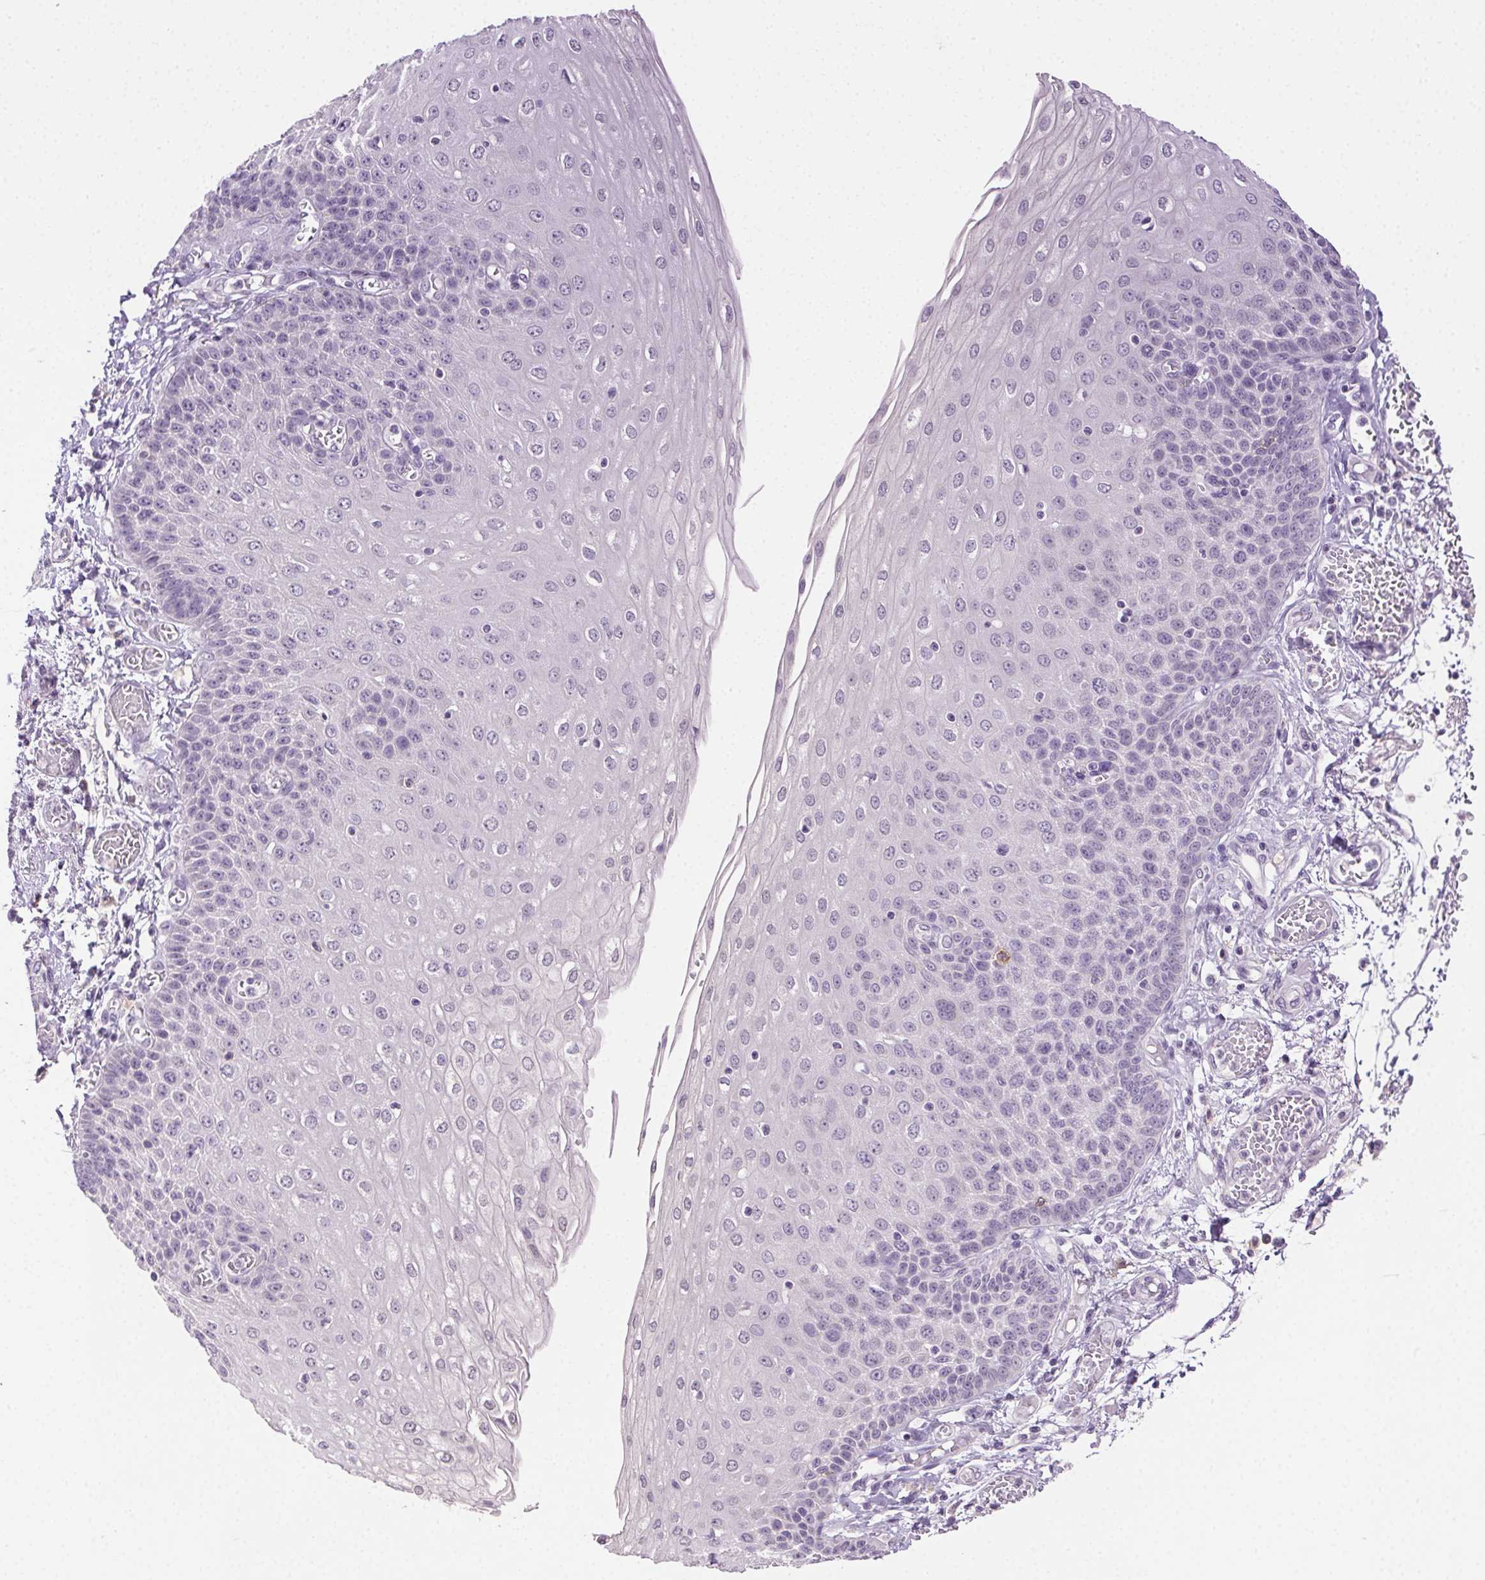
{"staining": {"intensity": "negative", "quantity": "none", "location": "none"}, "tissue": "esophagus", "cell_type": "Squamous epithelial cells", "image_type": "normal", "snomed": [{"axis": "morphology", "description": "Normal tissue, NOS"}, {"axis": "morphology", "description": "Adenocarcinoma, NOS"}, {"axis": "topography", "description": "Esophagus"}], "caption": "An immunohistochemistry micrograph of benign esophagus is shown. There is no staining in squamous epithelial cells of esophagus.", "gene": "AKAP5", "patient": {"sex": "male", "age": 81}}